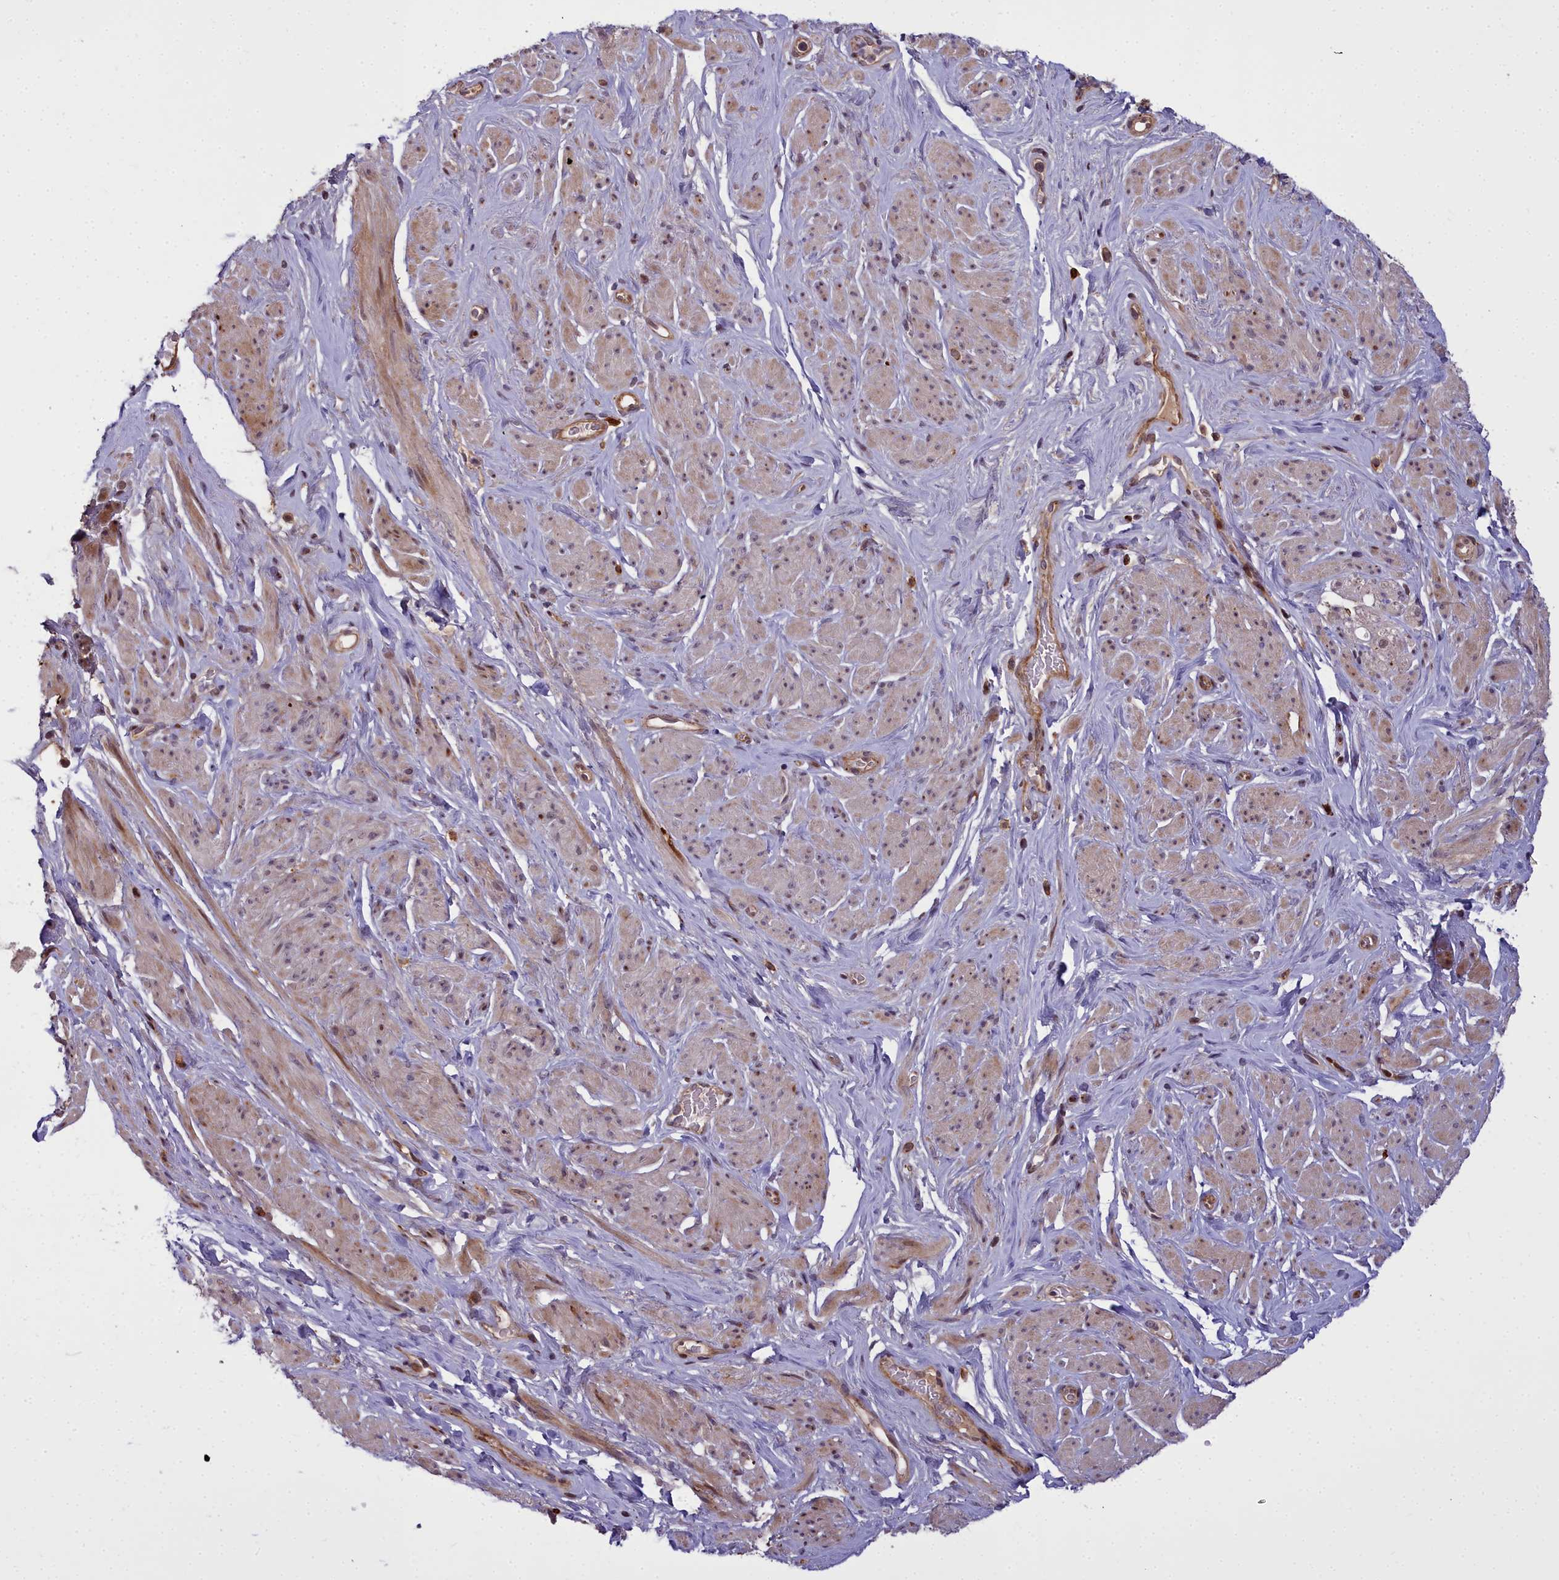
{"staining": {"intensity": "moderate", "quantity": "25%-75%", "location": "cytoplasmic/membranous"}, "tissue": "smooth muscle", "cell_type": "Smooth muscle cells", "image_type": "normal", "snomed": [{"axis": "morphology", "description": "Normal tissue, NOS"}, {"axis": "topography", "description": "Smooth muscle"}, {"axis": "topography", "description": "Peripheral nerve tissue"}], "caption": "A medium amount of moderate cytoplasmic/membranous staining is present in approximately 25%-75% of smooth muscle cells in benign smooth muscle.", "gene": "GLYATL3", "patient": {"sex": "male", "age": 69}}